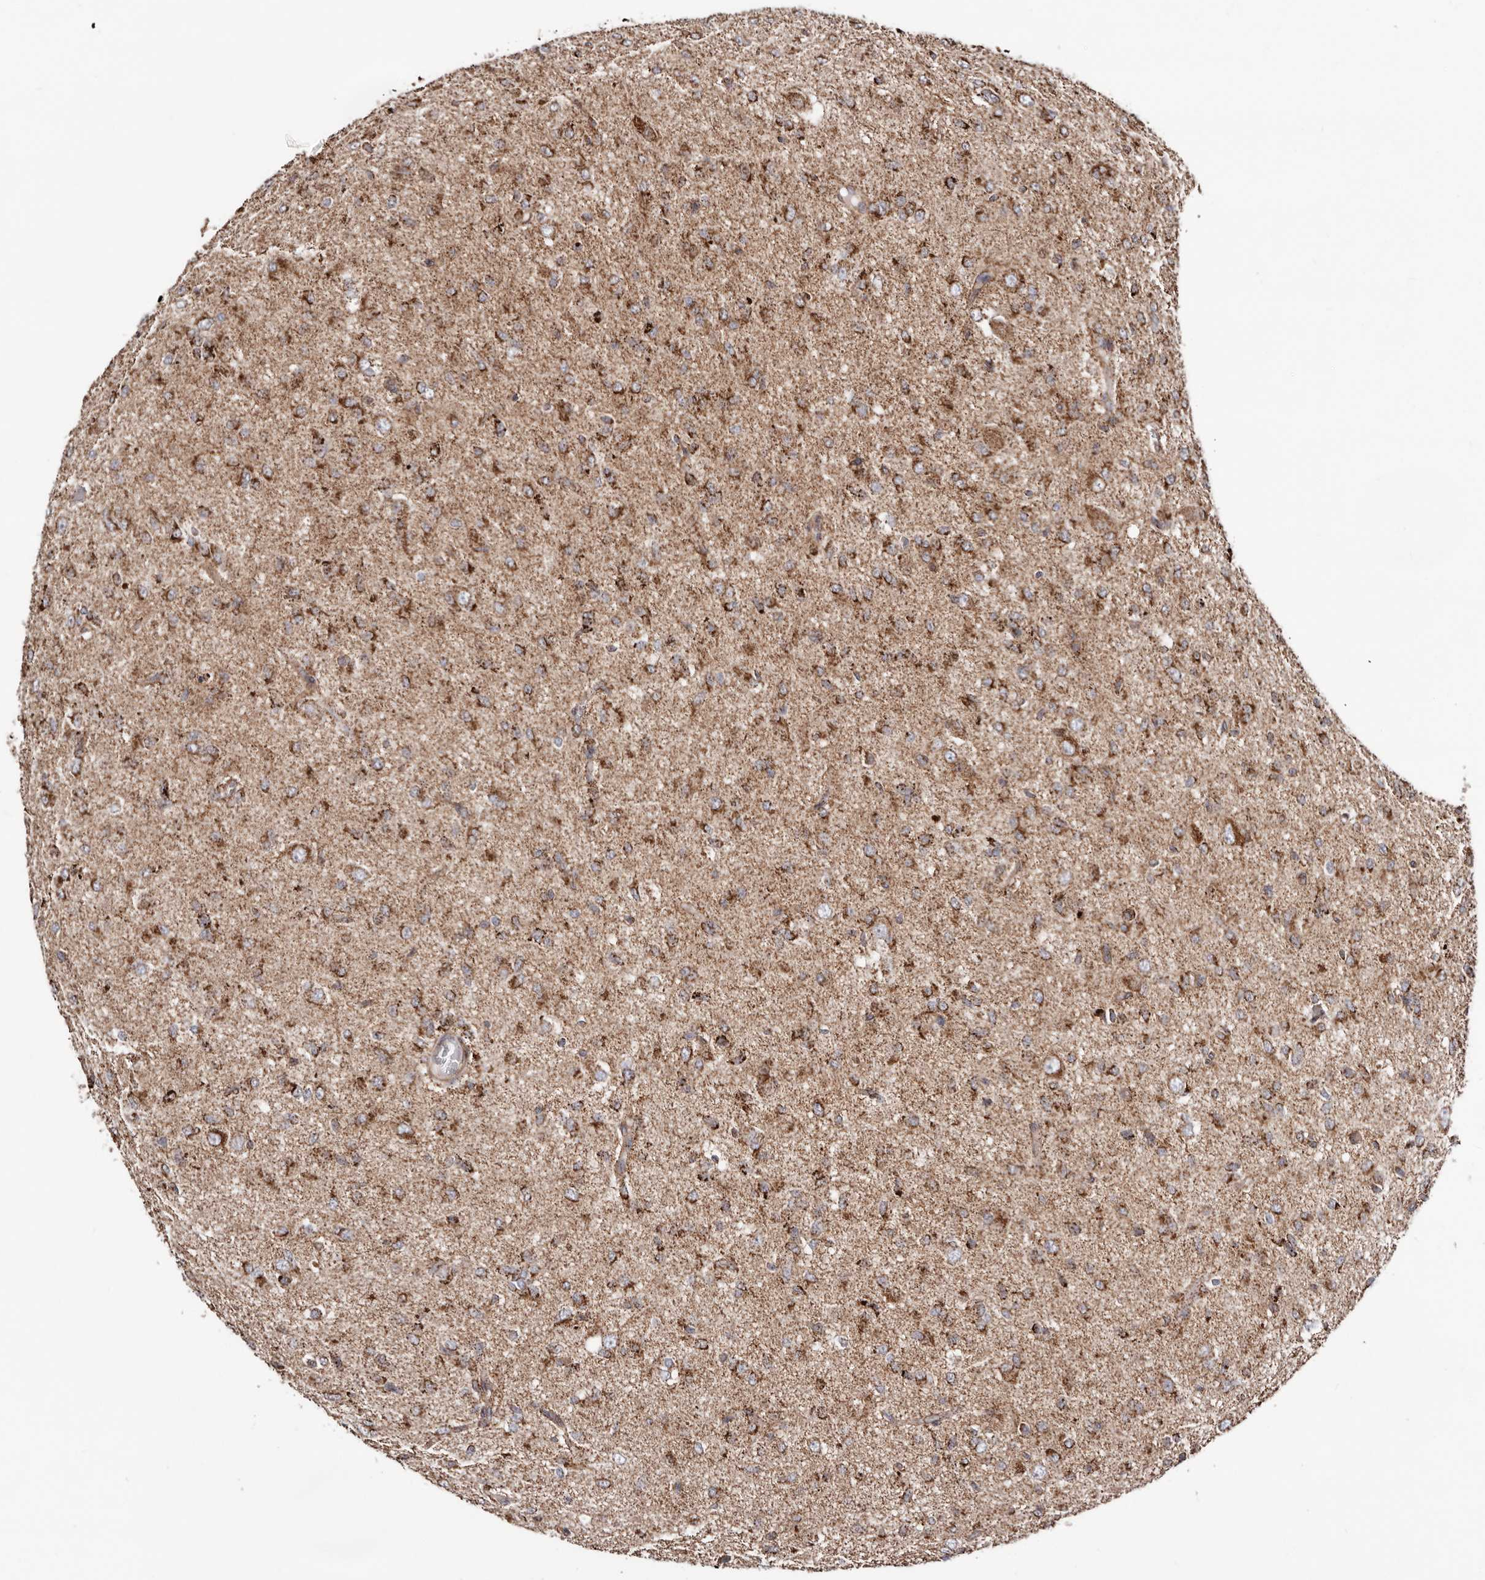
{"staining": {"intensity": "strong", "quantity": ">75%", "location": "cytoplasmic/membranous"}, "tissue": "glioma", "cell_type": "Tumor cells", "image_type": "cancer", "snomed": [{"axis": "morphology", "description": "Glioma, malignant, High grade"}, {"axis": "topography", "description": "Brain"}], "caption": "DAB immunohistochemical staining of glioma displays strong cytoplasmic/membranous protein positivity in approximately >75% of tumor cells.", "gene": "PRKACB", "patient": {"sex": "female", "age": 59}}